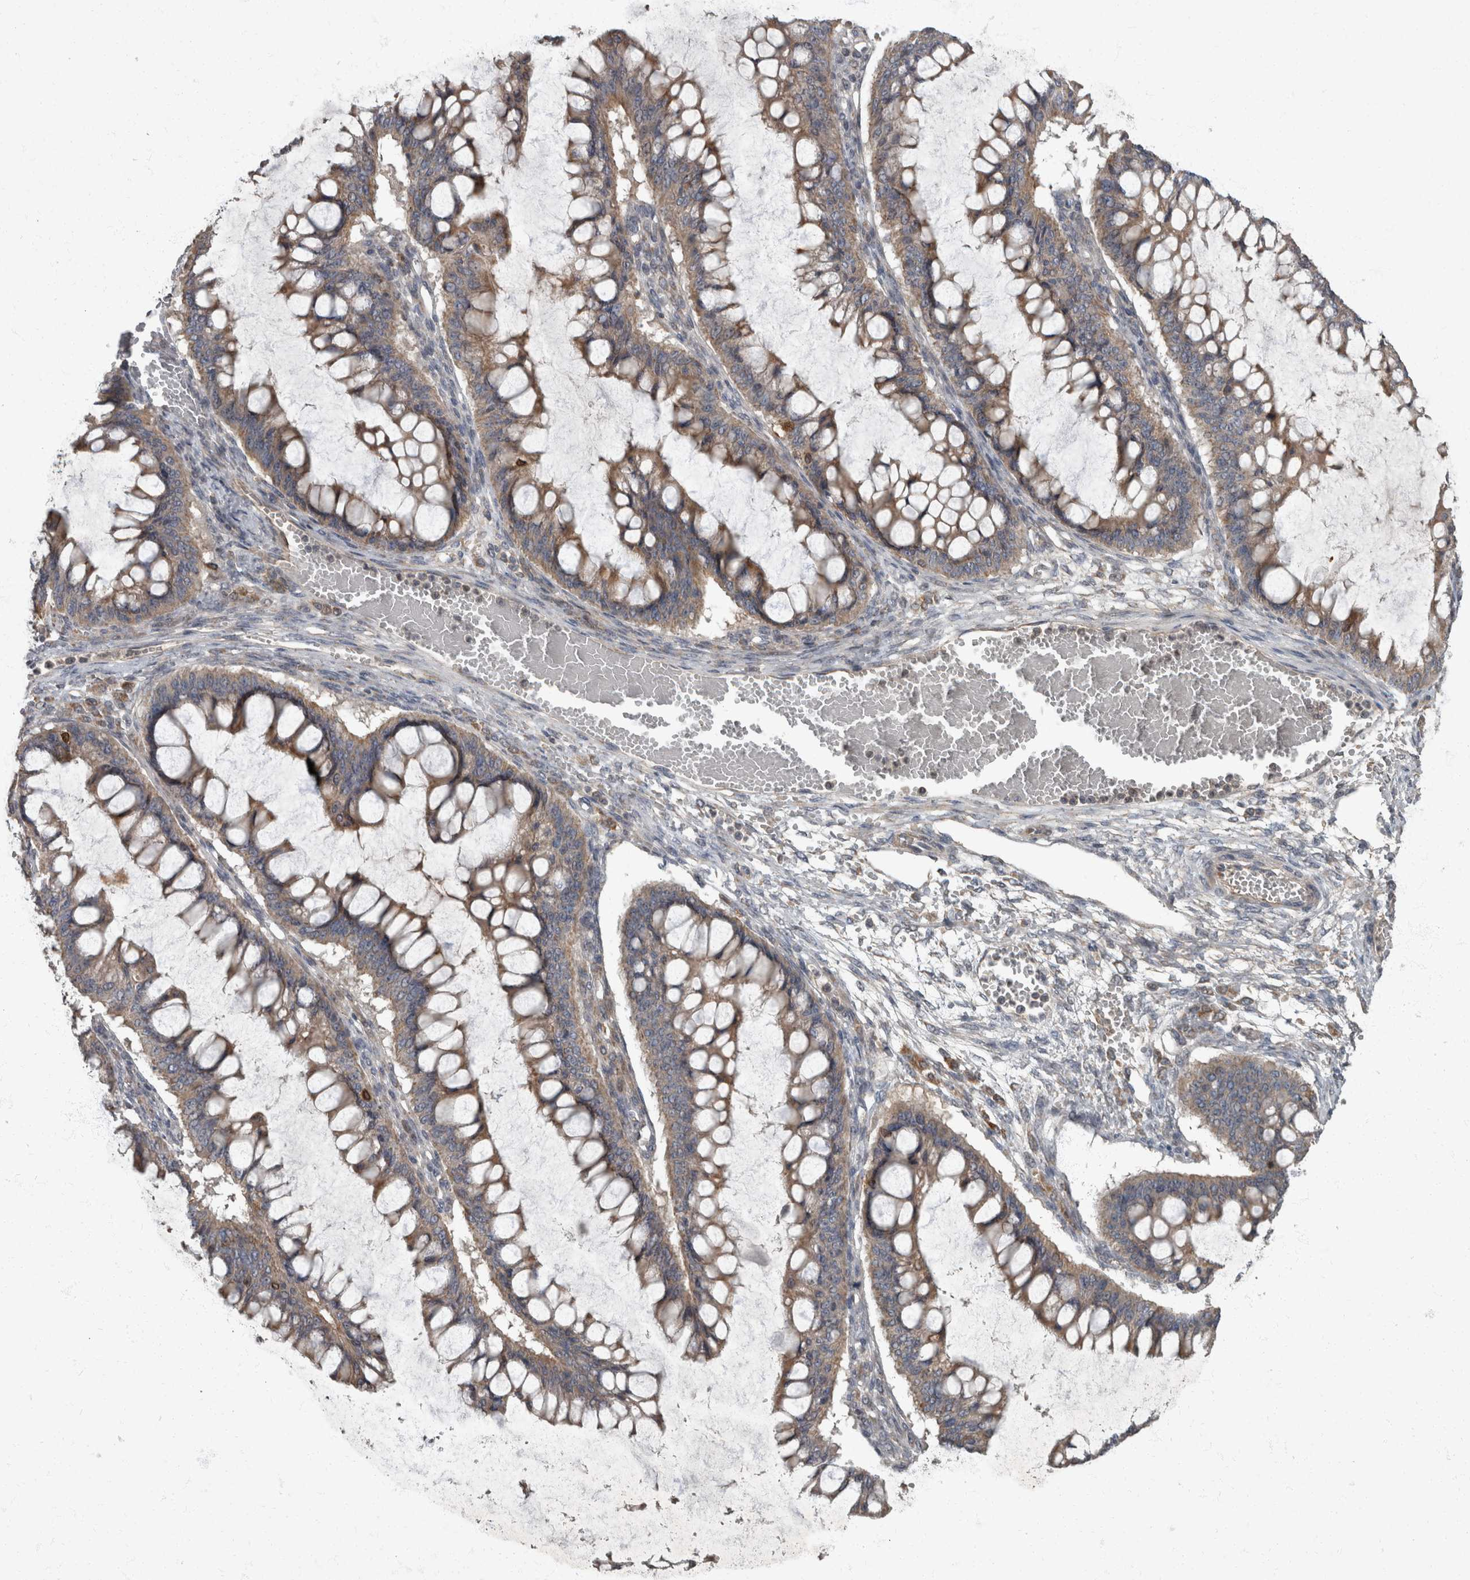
{"staining": {"intensity": "weak", "quantity": "25%-75%", "location": "cytoplasmic/membranous"}, "tissue": "ovarian cancer", "cell_type": "Tumor cells", "image_type": "cancer", "snomed": [{"axis": "morphology", "description": "Cystadenocarcinoma, mucinous, NOS"}, {"axis": "topography", "description": "Ovary"}], "caption": "Weak cytoplasmic/membranous protein positivity is seen in about 25%-75% of tumor cells in mucinous cystadenocarcinoma (ovarian). (Brightfield microscopy of DAB IHC at high magnification).", "gene": "PPP1R3C", "patient": {"sex": "female", "age": 73}}